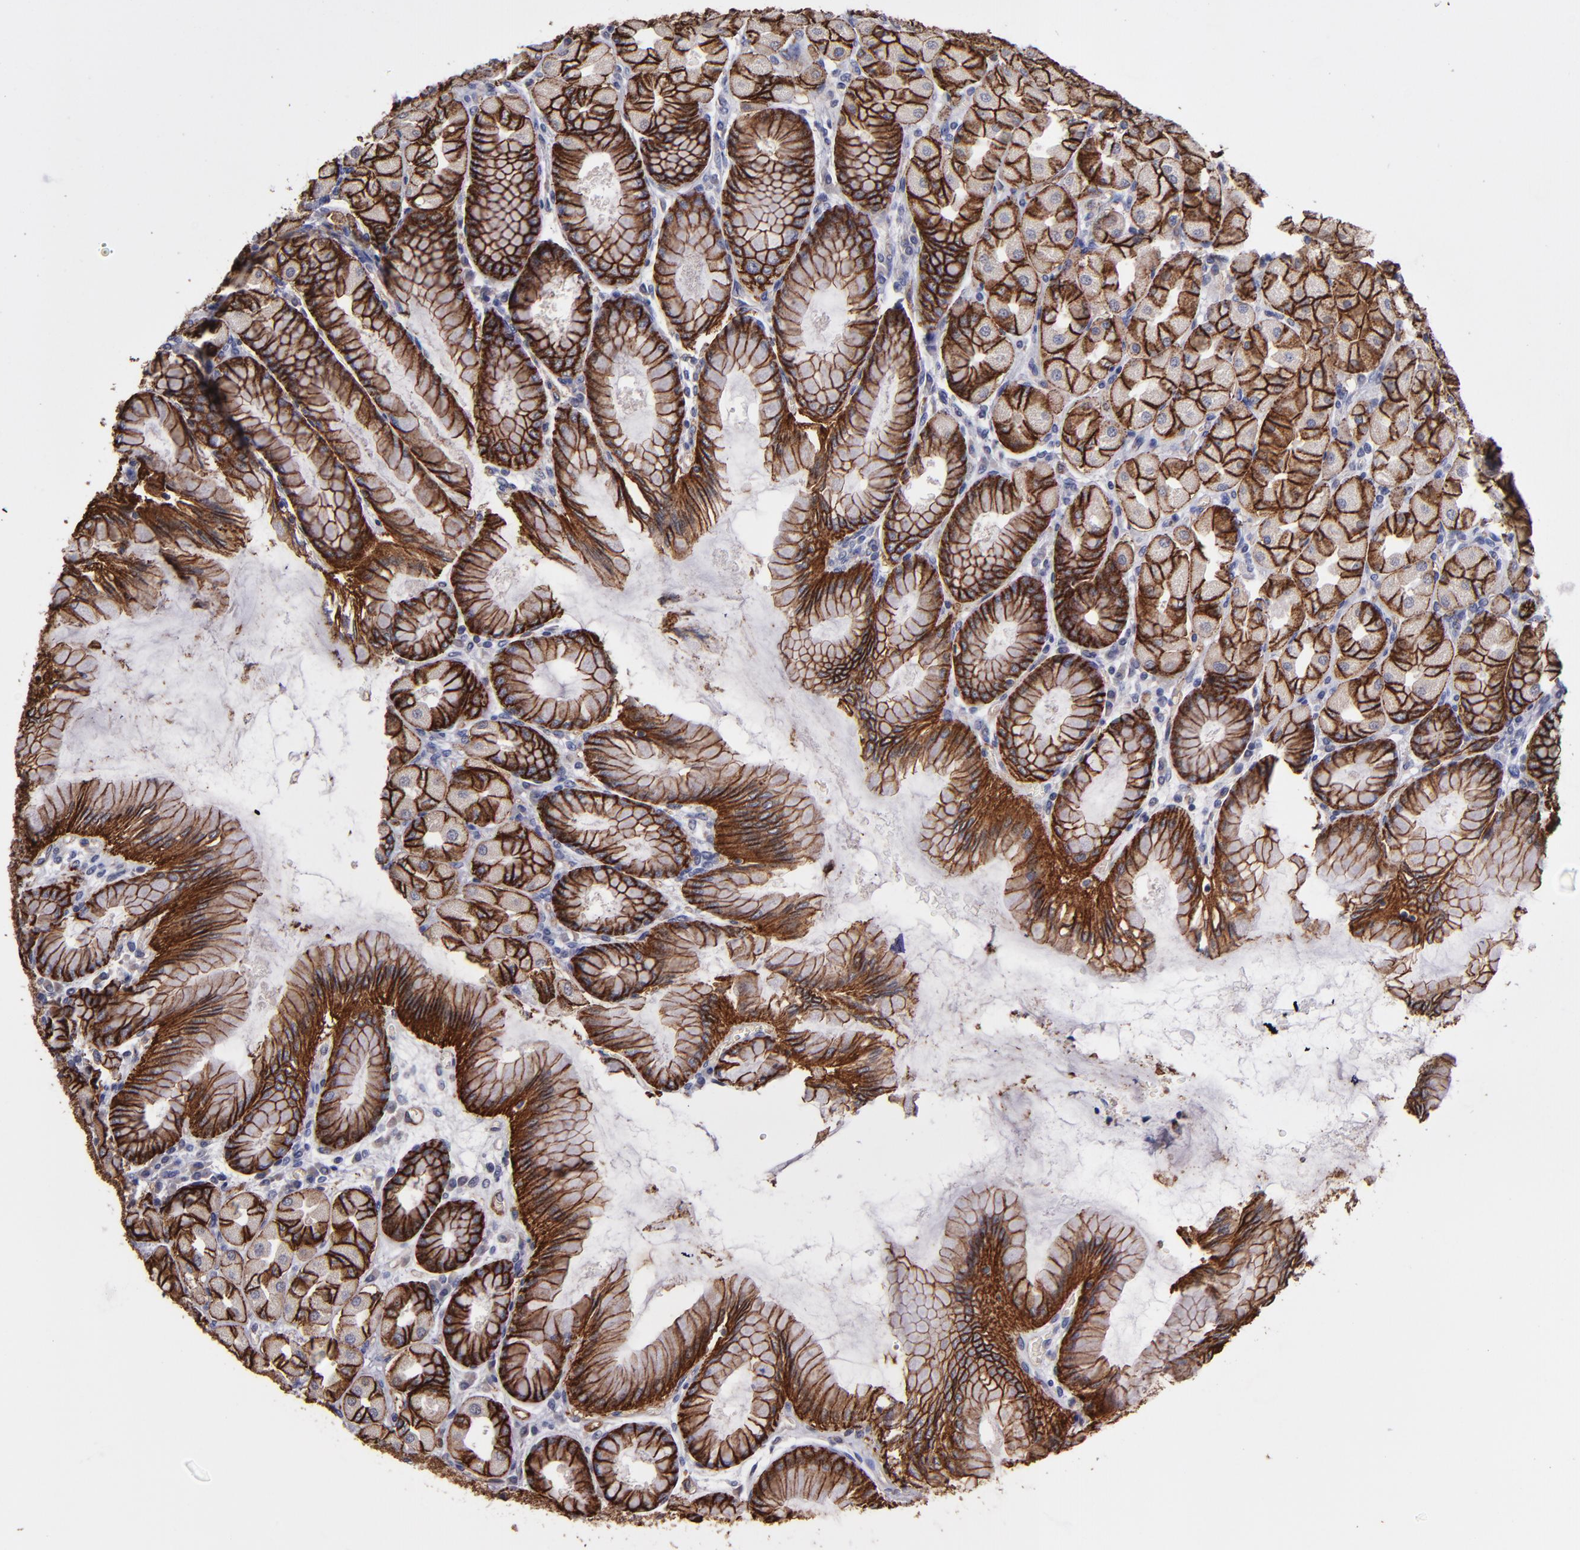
{"staining": {"intensity": "strong", "quantity": ">75%", "location": "cytoplasmic/membranous"}, "tissue": "stomach", "cell_type": "Glandular cells", "image_type": "normal", "snomed": [{"axis": "morphology", "description": "Normal tissue, NOS"}, {"axis": "topography", "description": "Stomach, upper"}], "caption": "This histopathology image demonstrates unremarkable stomach stained with immunohistochemistry (IHC) to label a protein in brown. The cytoplasmic/membranous of glandular cells show strong positivity for the protein. Nuclei are counter-stained blue.", "gene": "CLDN5", "patient": {"sex": "female", "age": 56}}